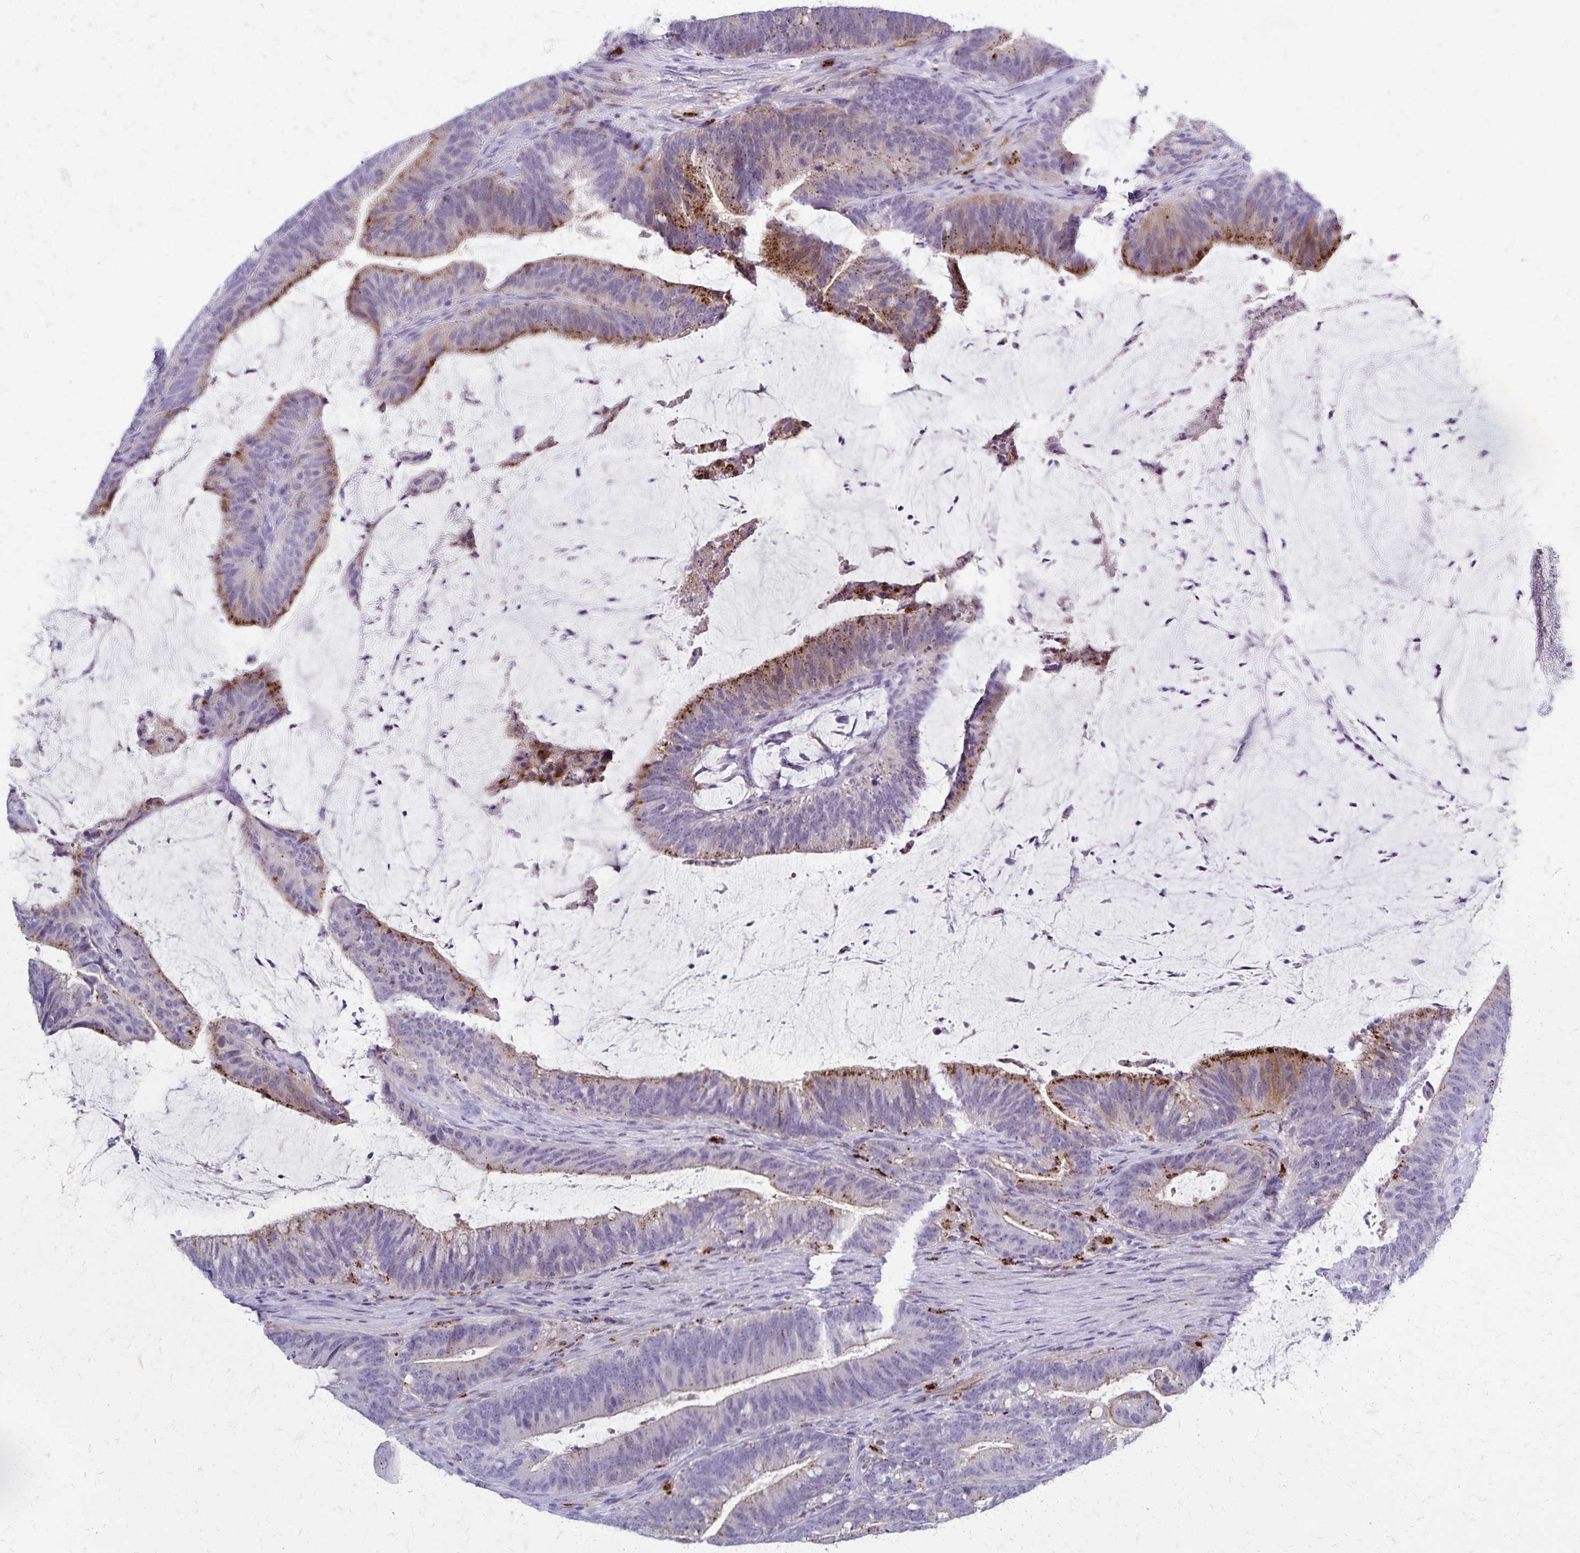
{"staining": {"intensity": "moderate", "quantity": "<25%", "location": "cytoplasmic/membranous"}, "tissue": "colorectal cancer", "cell_type": "Tumor cells", "image_type": "cancer", "snomed": [{"axis": "morphology", "description": "Adenocarcinoma, NOS"}, {"axis": "topography", "description": "Colon"}], "caption": "Colorectal cancer tissue exhibits moderate cytoplasmic/membranous positivity in about <25% of tumor cells (DAB = brown stain, brightfield microscopy at high magnification).", "gene": "TMEM60", "patient": {"sex": "female", "age": 43}}